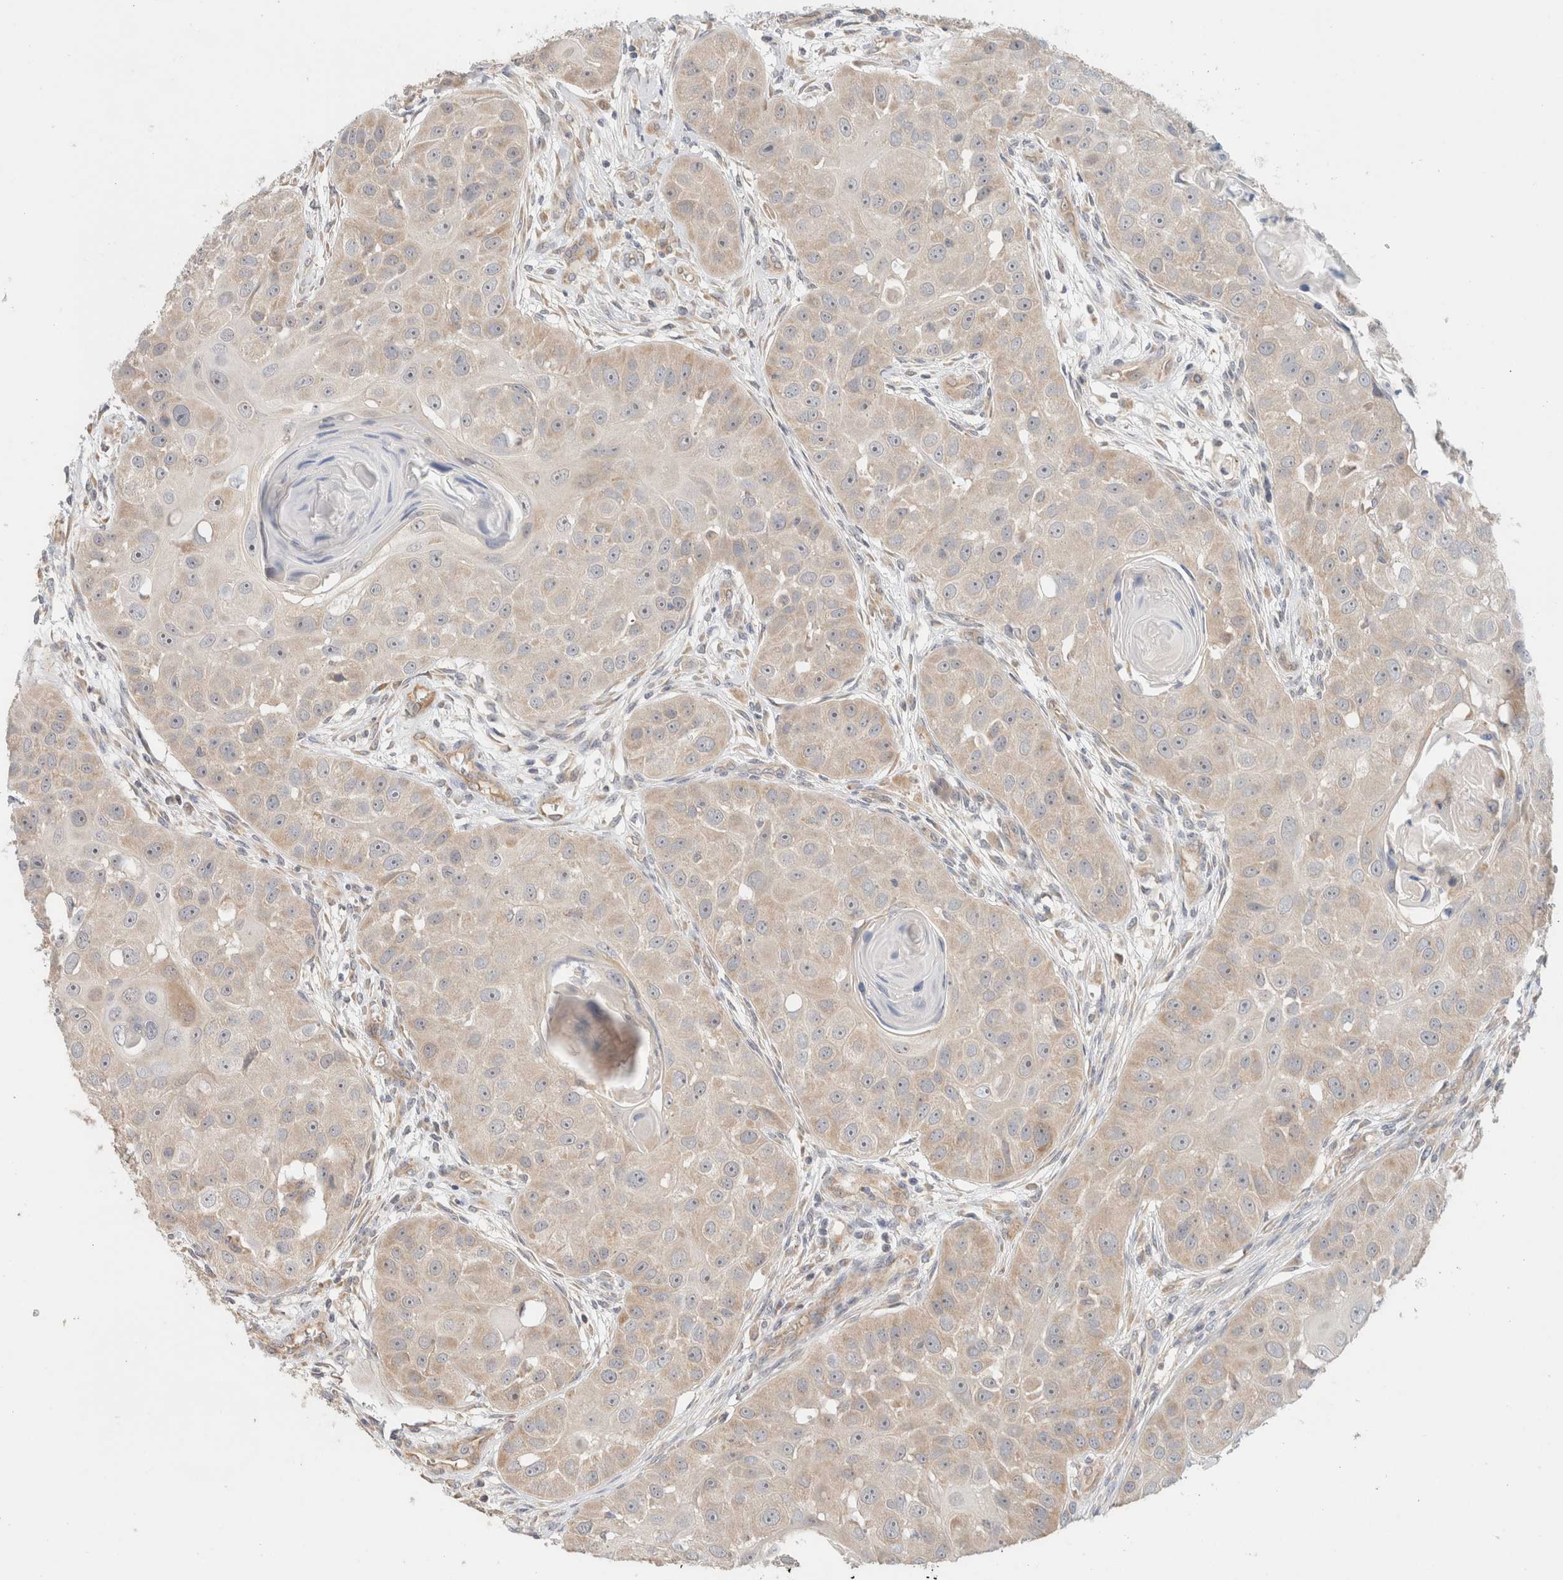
{"staining": {"intensity": "weak", "quantity": "<25%", "location": "cytoplasmic/membranous"}, "tissue": "head and neck cancer", "cell_type": "Tumor cells", "image_type": "cancer", "snomed": [{"axis": "morphology", "description": "Normal tissue, NOS"}, {"axis": "morphology", "description": "Squamous cell carcinoma, NOS"}, {"axis": "topography", "description": "Skeletal muscle"}, {"axis": "topography", "description": "Head-Neck"}], "caption": "An immunohistochemistry image of head and neck cancer is shown. There is no staining in tumor cells of head and neck cancer.", "gene": "CA13", "patient": {"sex": "male", "age": 51}}